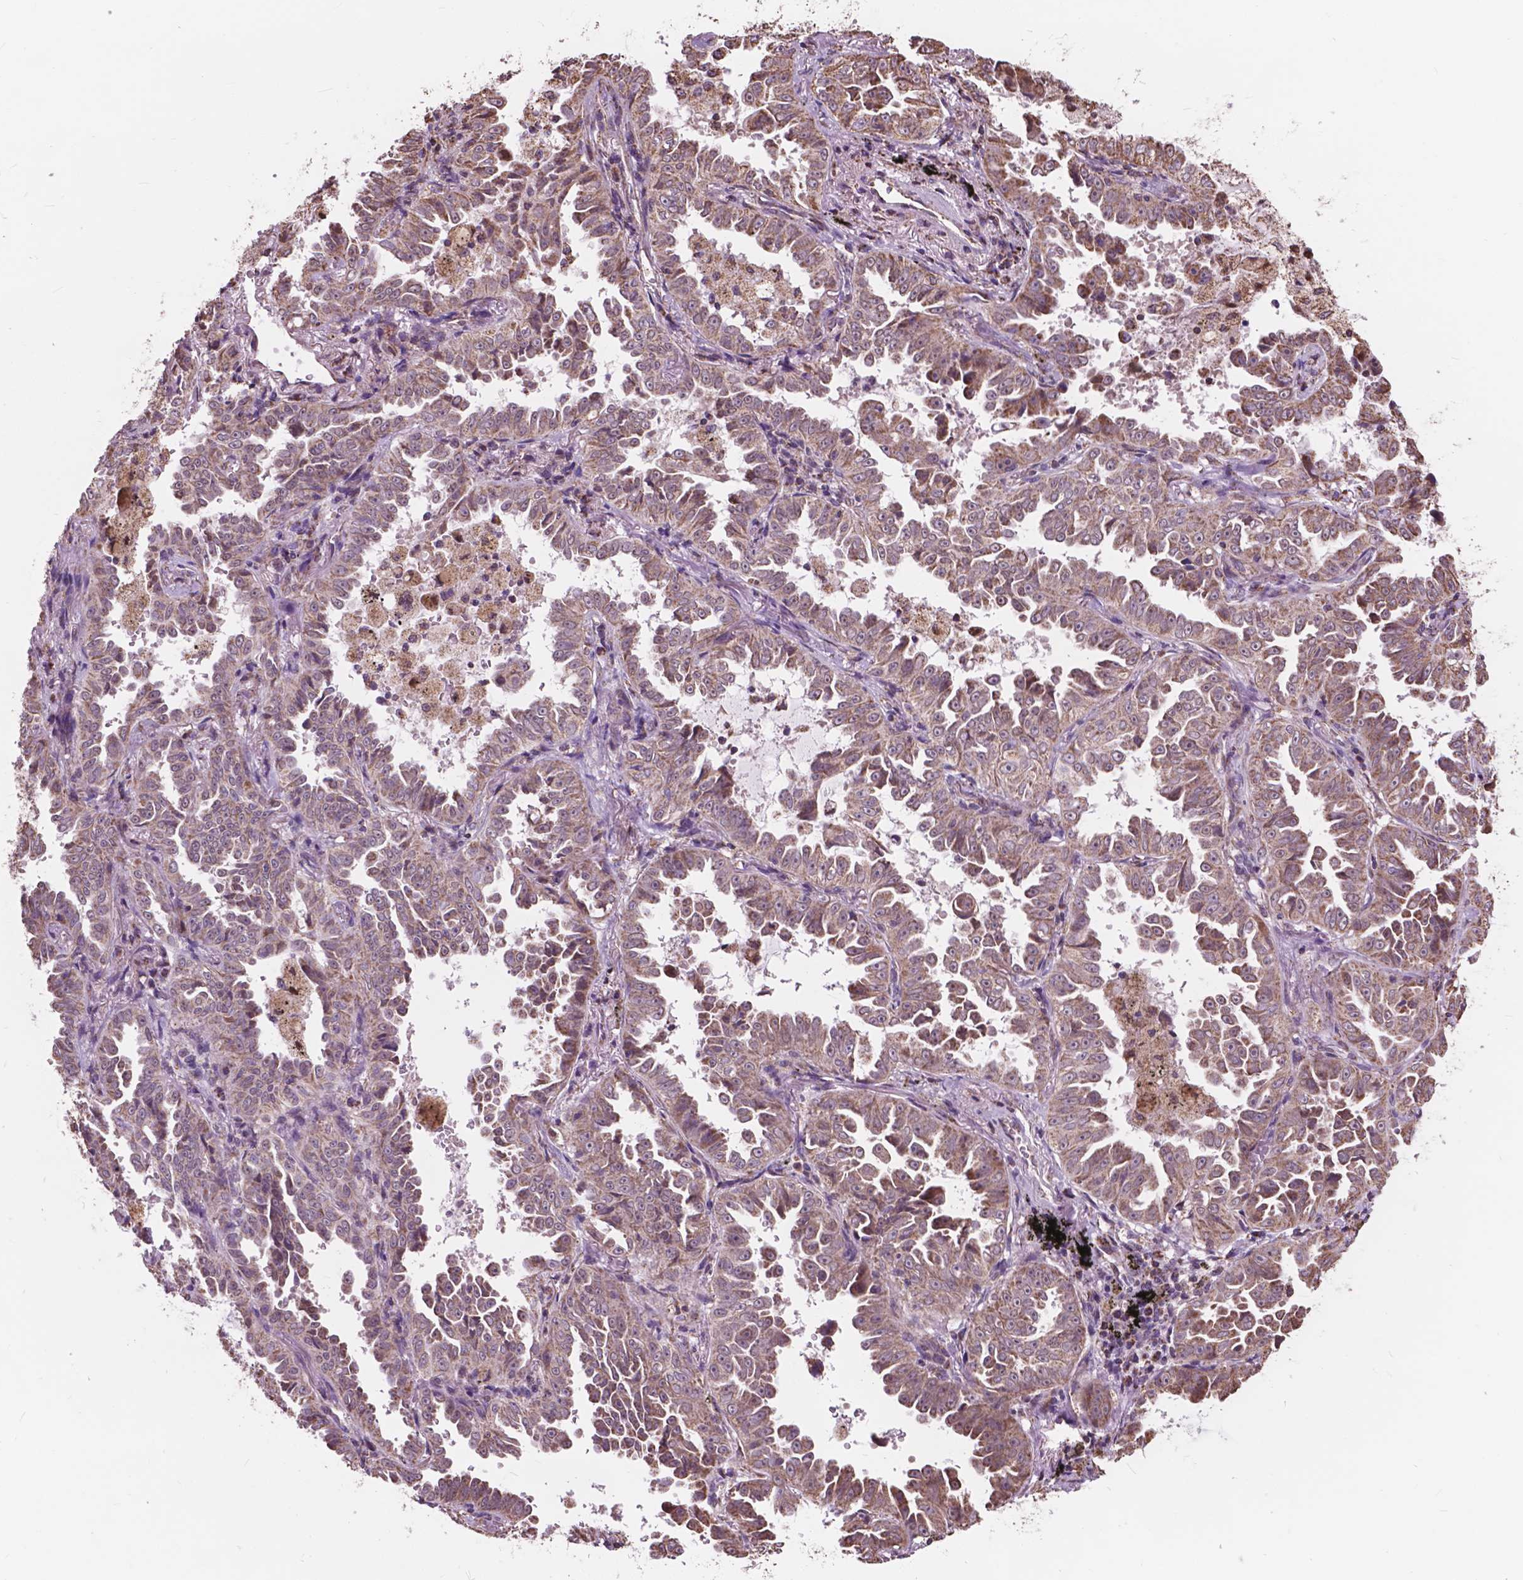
{"staining": {"intensity": "moderate", "quantity": ">75%", "location": "cytoplasmic/membranous"}, "tissue": "lung cancer", "cell_type": "Tumor cells", "image_type": "cancer", "snomed": [{"axis": "morphology", "description": "Adenocarcinoma, NOS"}, {"axis": "topography", "description": "Lung"}], "caption": "This is a photomicrograph of IHC staining of lung cancer (adenocarcinoma), which shows moderate expression in the cytoplasmic/membranous of tumor cells.", "gene": "SCOC", "patient": {"sex": "female", "age": 52}}